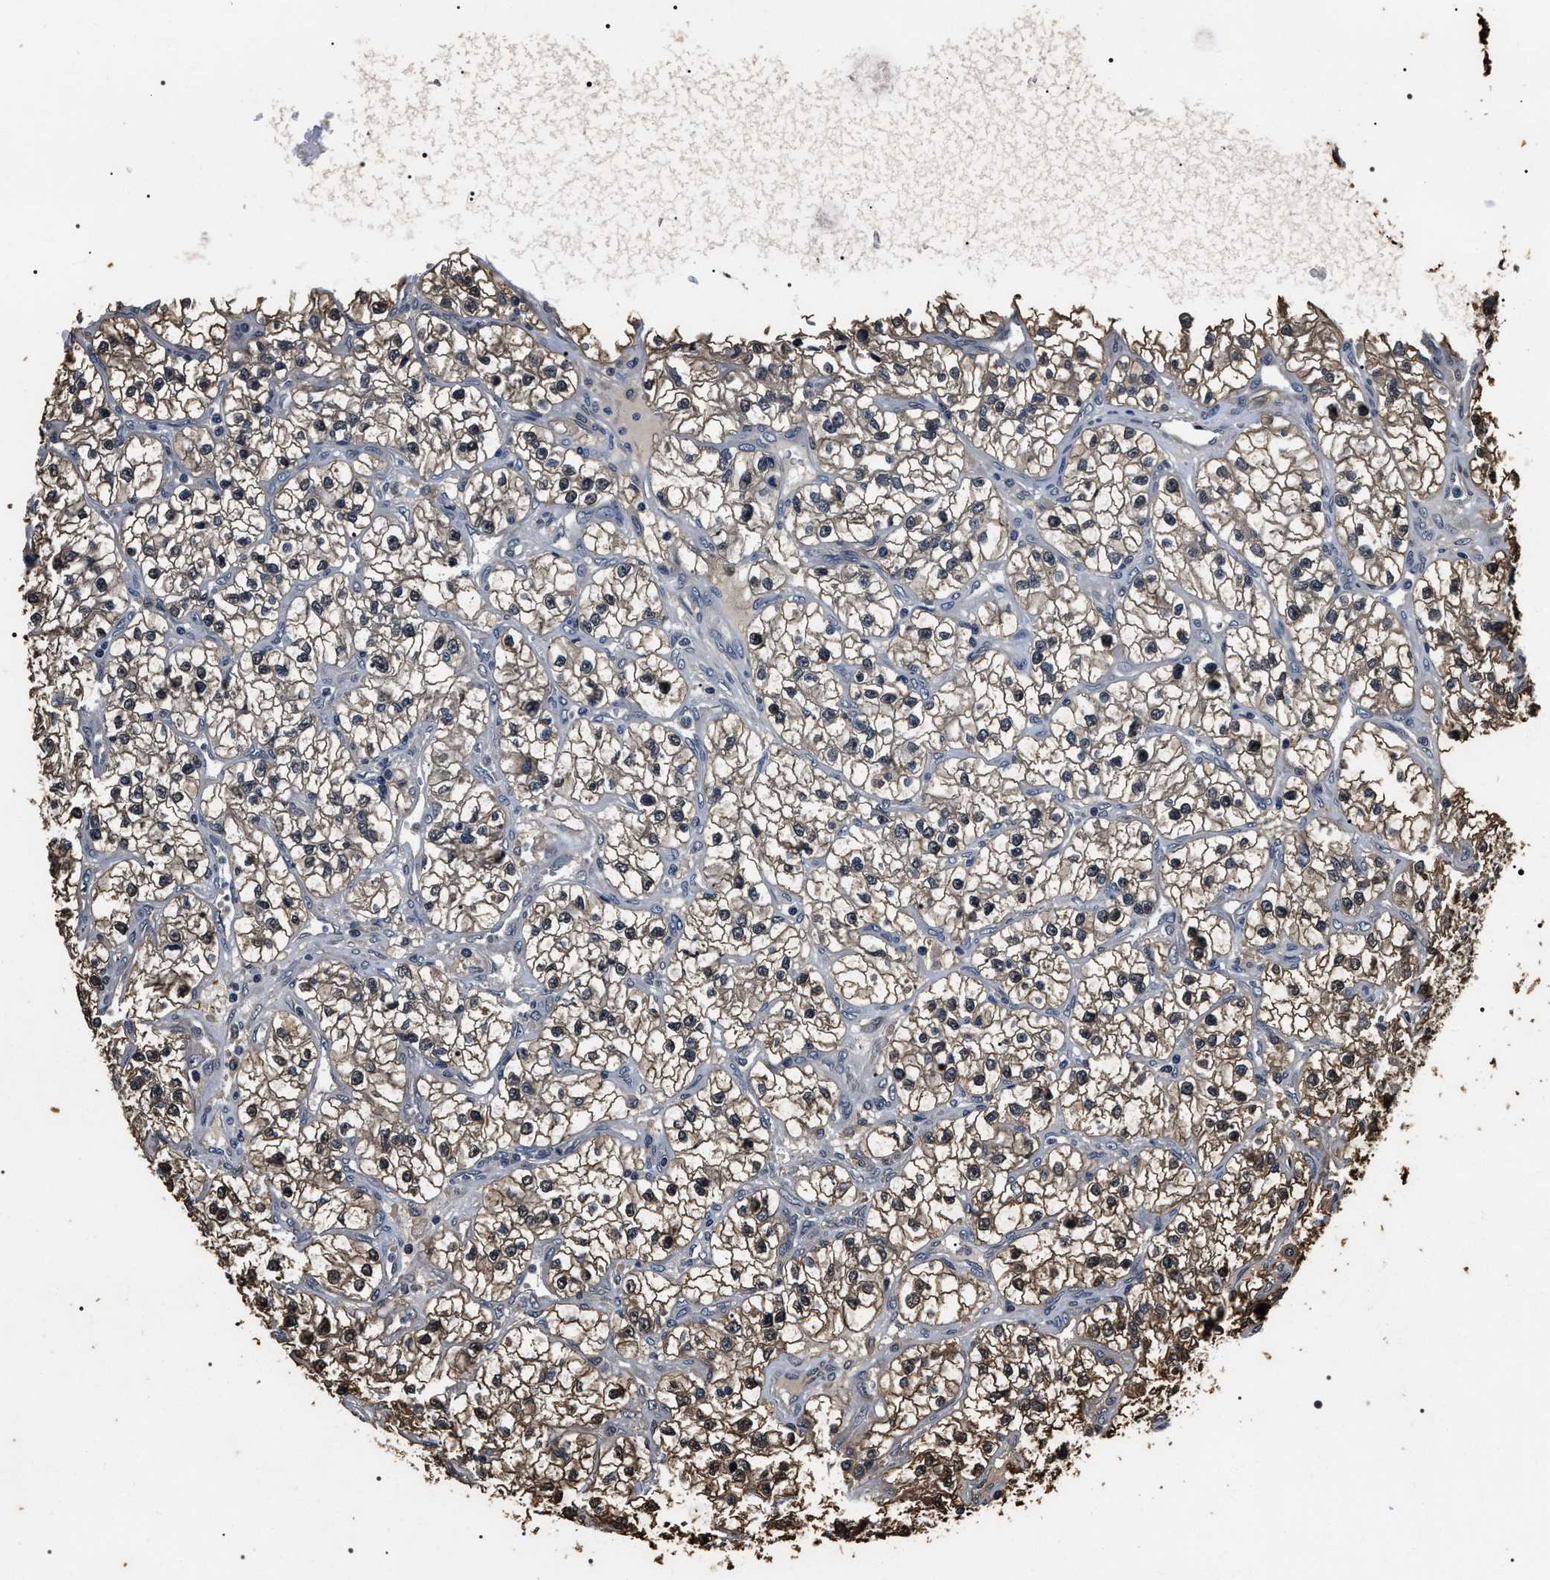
{"staining": {"intensity": "weak", "quantity": "25%-75%", "location": "cytoplasmic/membranous,nuclear"}, "tissue": "renal cancer", "cell_type": "Tumor cells", "image_type": "cancer", "snomed": [{"axis": "morphology", "description": "Adenocarcinoma, NOS"}, {"axis": "topography", "description": "Kidney"}], "caption": "Human renal cancer stained with a brown dye exhibits weak cytoplasmic/membranous and nuclear positive expression in about 25%-75% of tumor cells.", "gene": "ARHGAP22", "patient": {"sex": "female", "age": 57}}